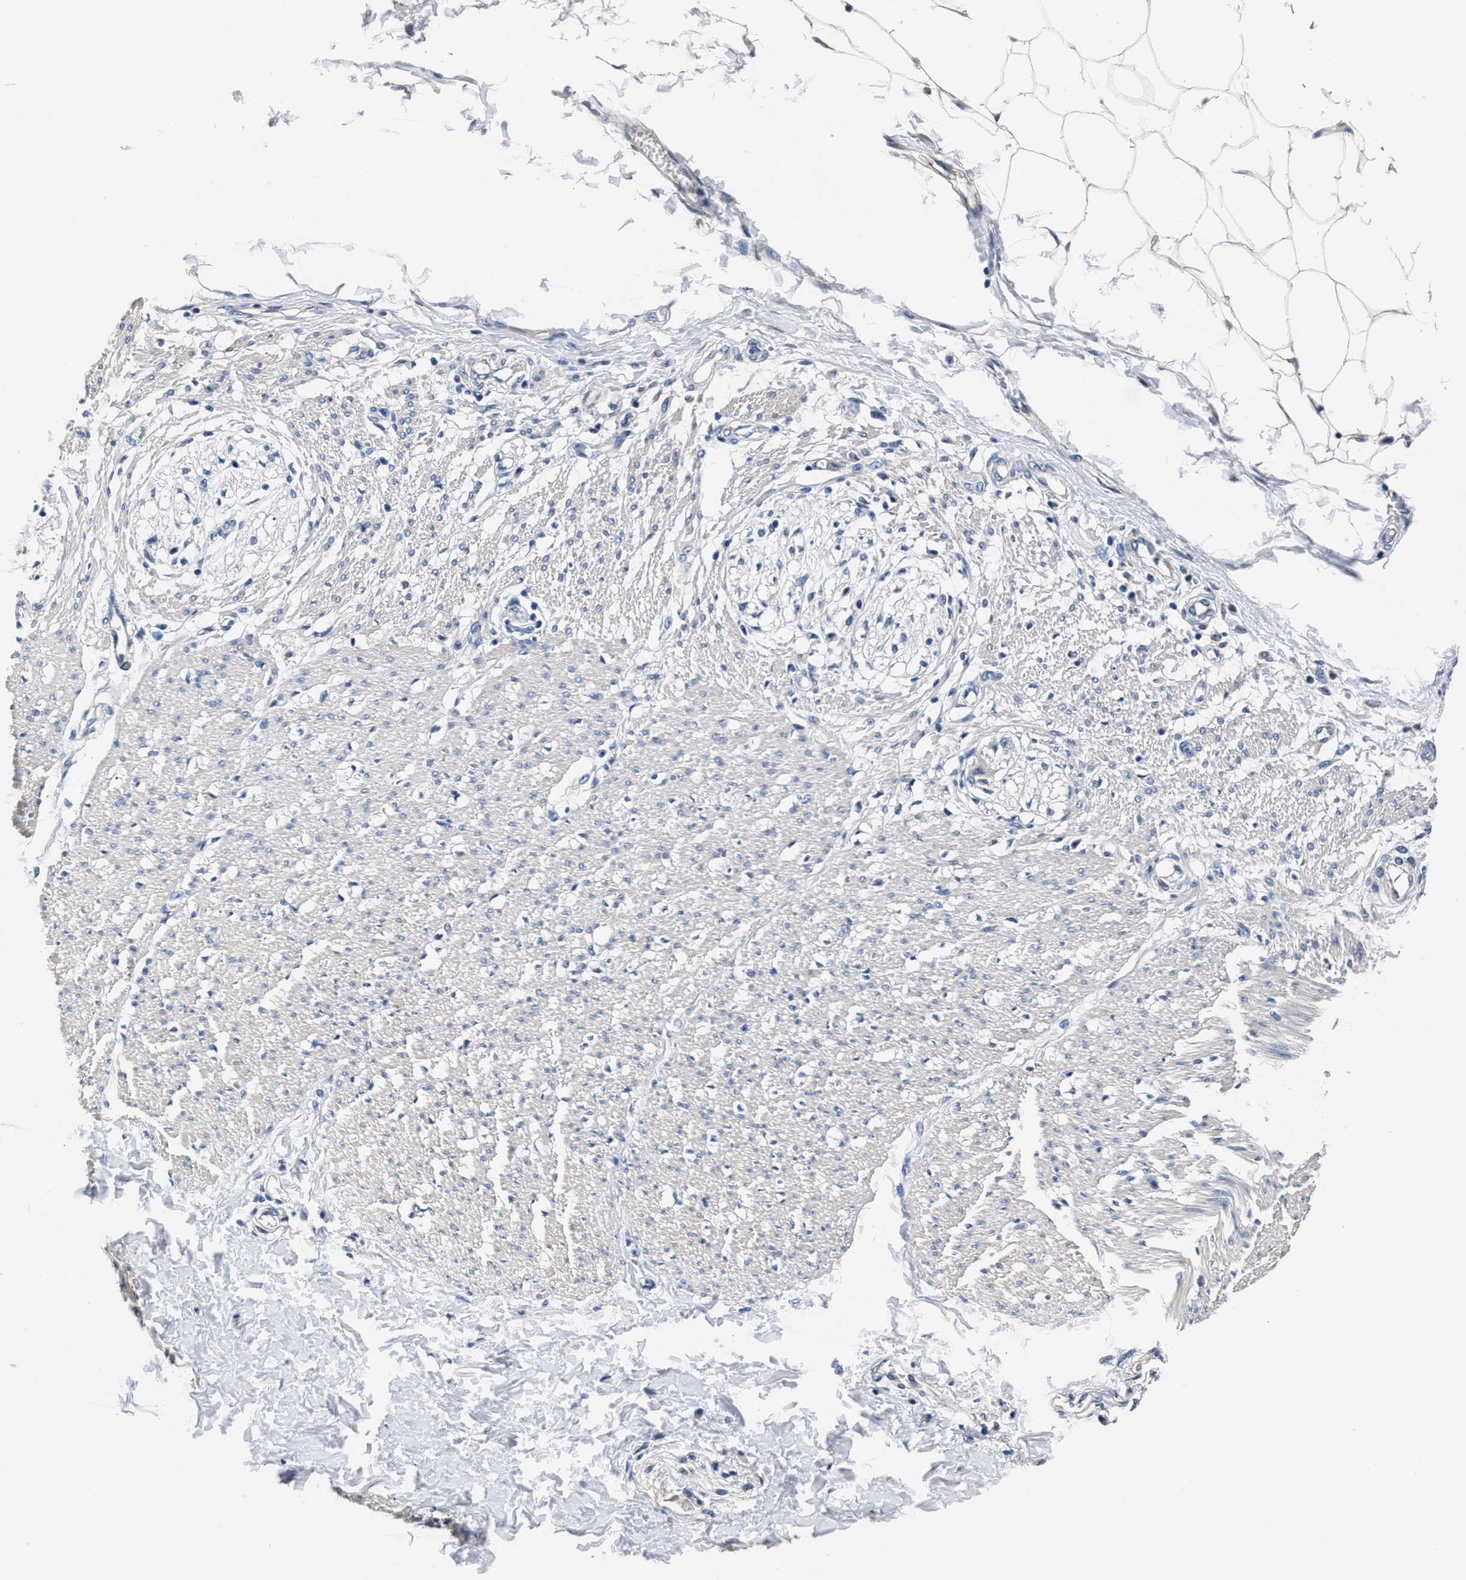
{"staining": {"intensity": "negative", "quantity": "none", "location": "none"}, "tissue": "smooth muscle", "cell_type": "Smooth muscle cells", "image_type": "normal", "snomed": [{"axis": "morphology", "description": "Normal tissue, NOS"}, {"axis": "morphology", "description": "Adenocarcinoma, NOS"}, {"axis": "topography", "description": "Colon"}, {"axis": "topography", "description": "Peripheral nerve tissue"}], "caption": "IHC micrograph of normal smooth muscle stained for a protein (brown), which displays no staining in smooth muscle cells. (Stains: DAB immunohistochemistry with hematoxylin counter stain, Microscopy: brightfield microscopy at high magnification).", "gene": "GSTM1", "patient": {"sex": "male", "age": 14}}